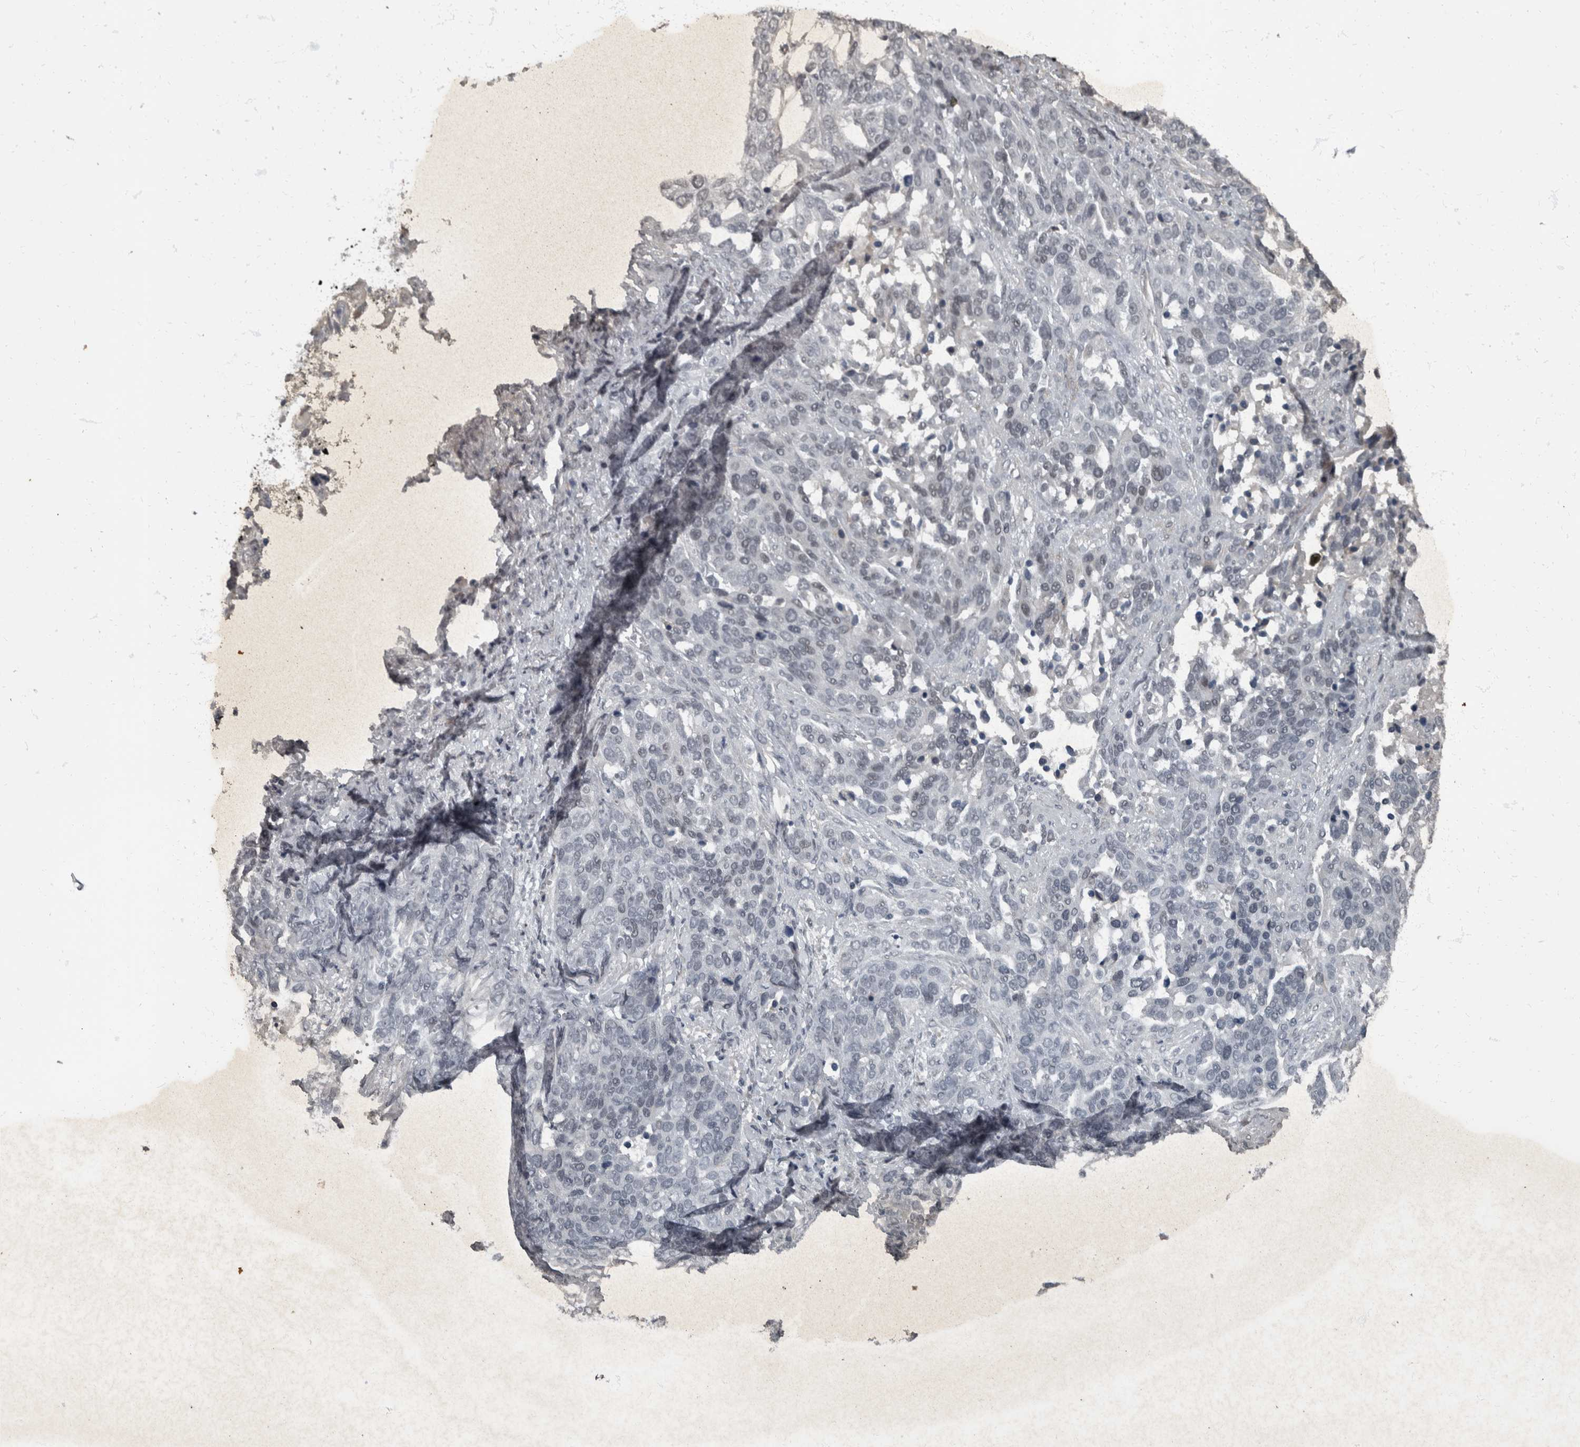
{"staining": {"intensity": "negative", "quantity": "none", "location": "none"}, "tissue": "ovarian cancer", "cell_type": "Tumor cells", "image_type": "cancer", "snomed": [{"axis": "morphology", "description": "Cystadenocarcinoma, serous, NOS"}, {"axis": "topography", "description": "Ovary"}], "caption": "This is an IHC micrograph of ovarian cancer (serous cystadenocarcinoma). There is no expression in tumor cells.", "gene": "WDR33", "patient": {"sex": "female", "age": 44}}